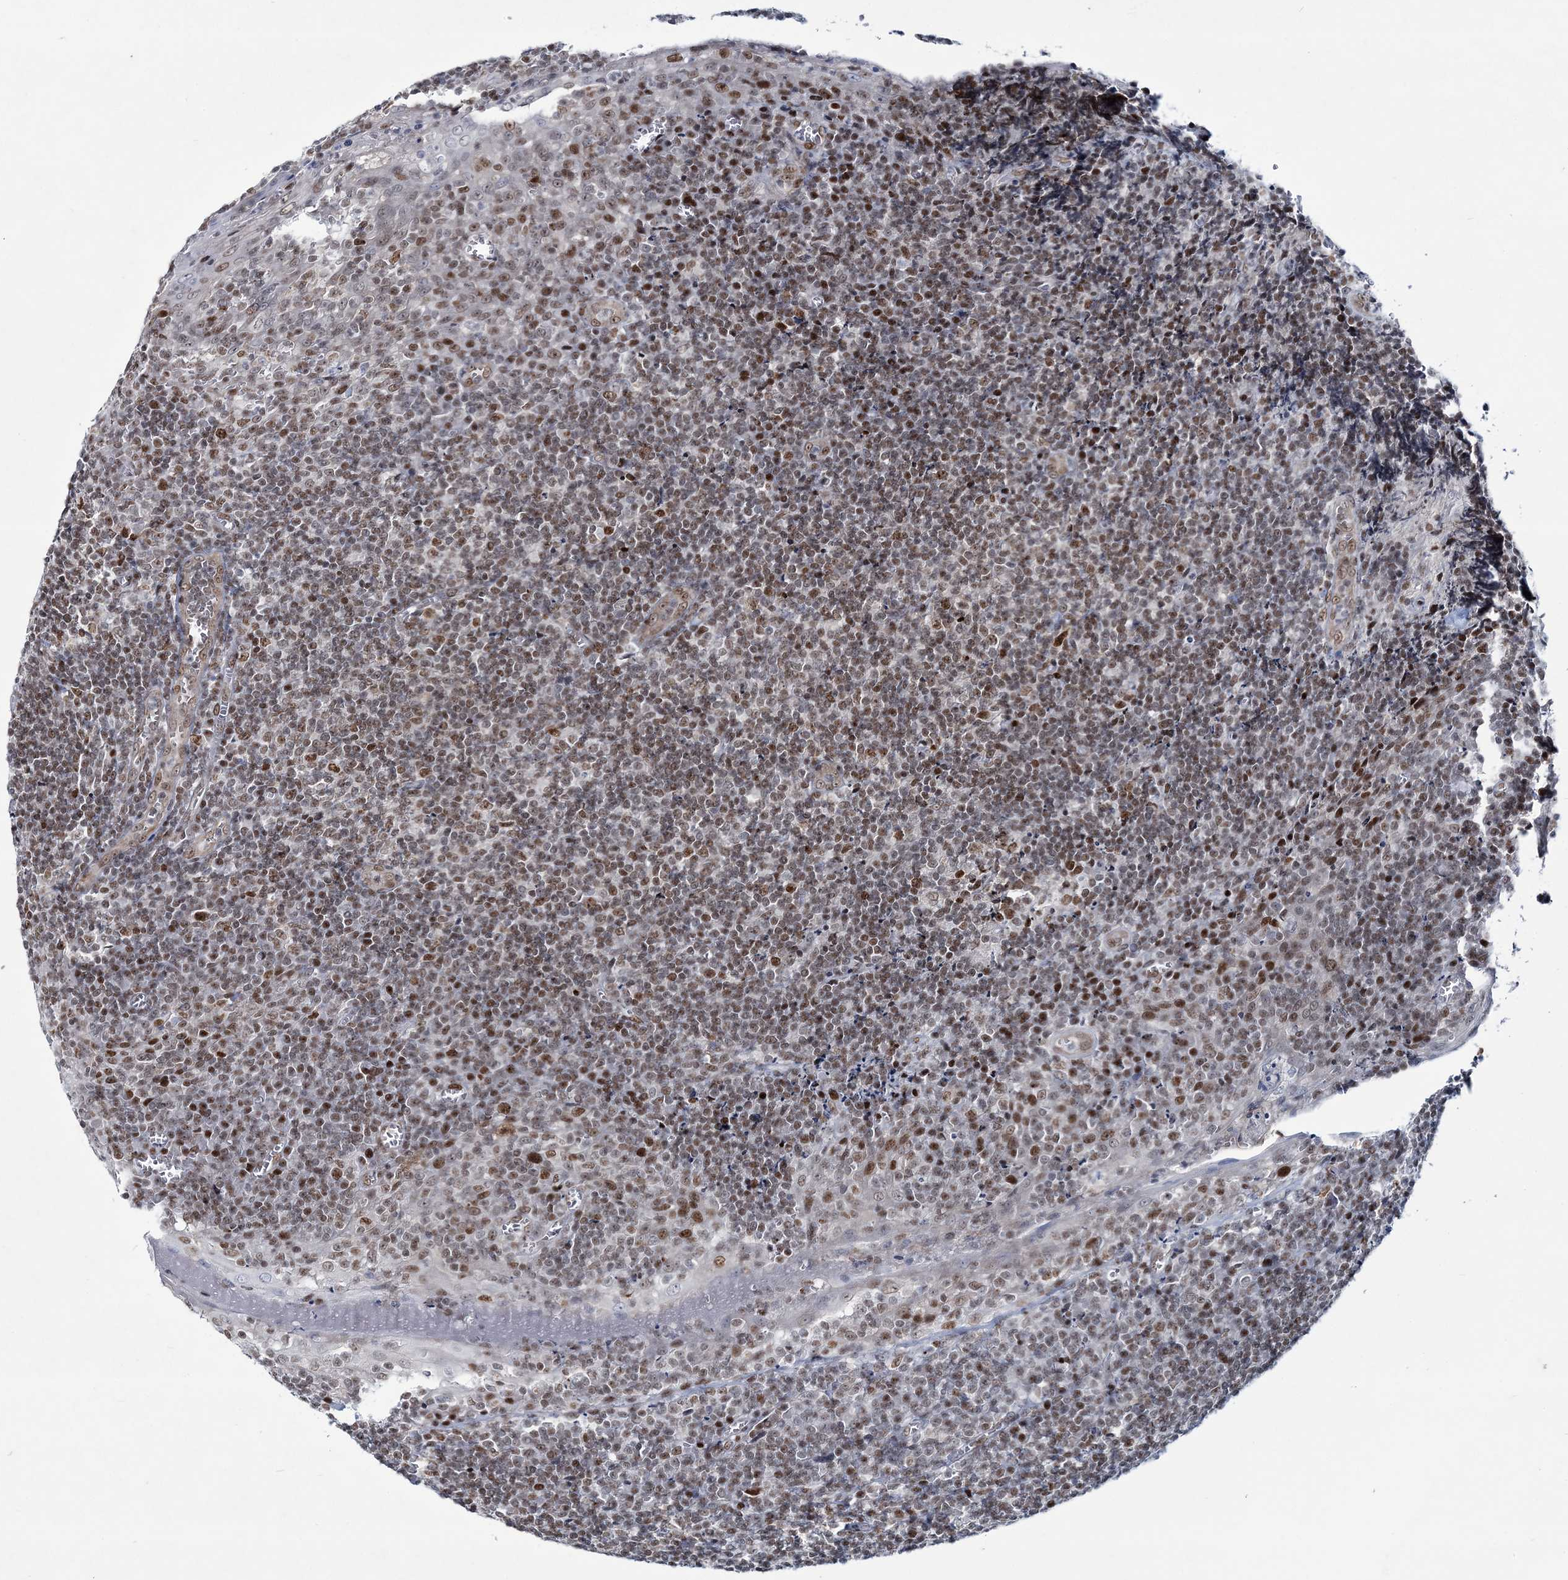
{"staining": {"intensity": "moderate", "quantity": ">75%", "location": "nuclear"}, "tissue": "tonsil", "cell_type": "Germinal center cells", "image_type": "normal", "snomed": [{"axis": "morphology", "description": "Normal tissue, NOS"}, {"axis": "topography", "description": "Tonsil"}], "caption": "Immunohistochemistry (IHC) micrograph of normal tonsil: tonsil stained using IHC reveals medium levels of moderate protein expression localized specifically in the nuclear of germinal center cells, appearing as a nuclear brown color.", "gene": "LRRFIP2", "patient": {"sex": "male", "age": 37}}